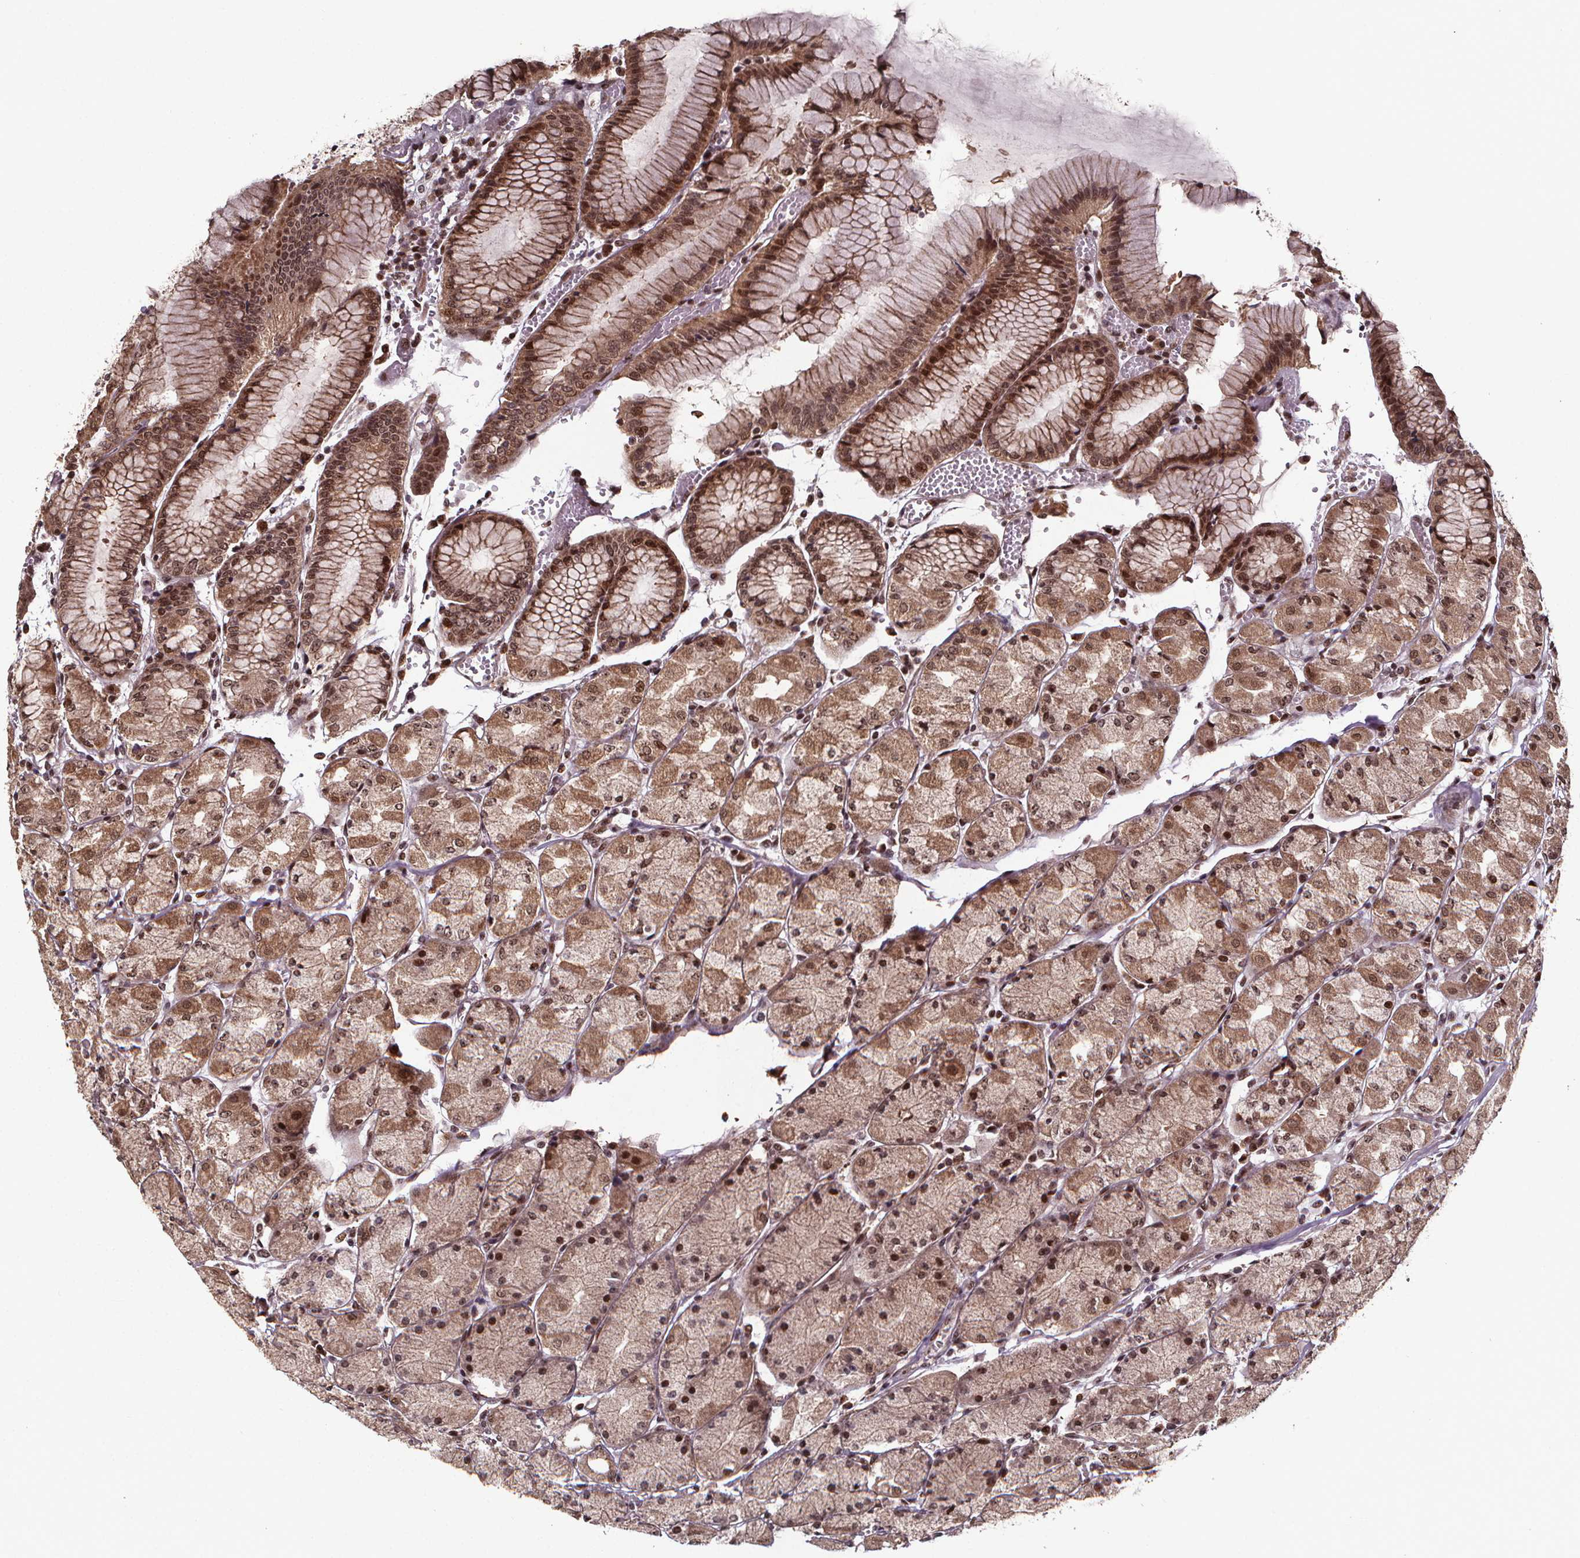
{"staining": {"intensity": "moderate", "quantity": ">75%", "location": "cytoplasmic/membranous,nuclear"}, "tissue": "stomach", "cell_type": "Glandular cells", "image_type": "normal", "snomed": [{"axis": "morphology", "description": "Normal tissue, NOS"}, {"axis": "topography", "description": "Stomach, upper"}], "caption": "IHC histopathology image of unremarkable stomach stained for a protein (brown), which exhibits medium levels of moderate cytoplasmic/membranous,nuclear expression in about >75% of glandular cells.", "gene": "DDIT3", "patient": {"sex": "male", "age": 69}}